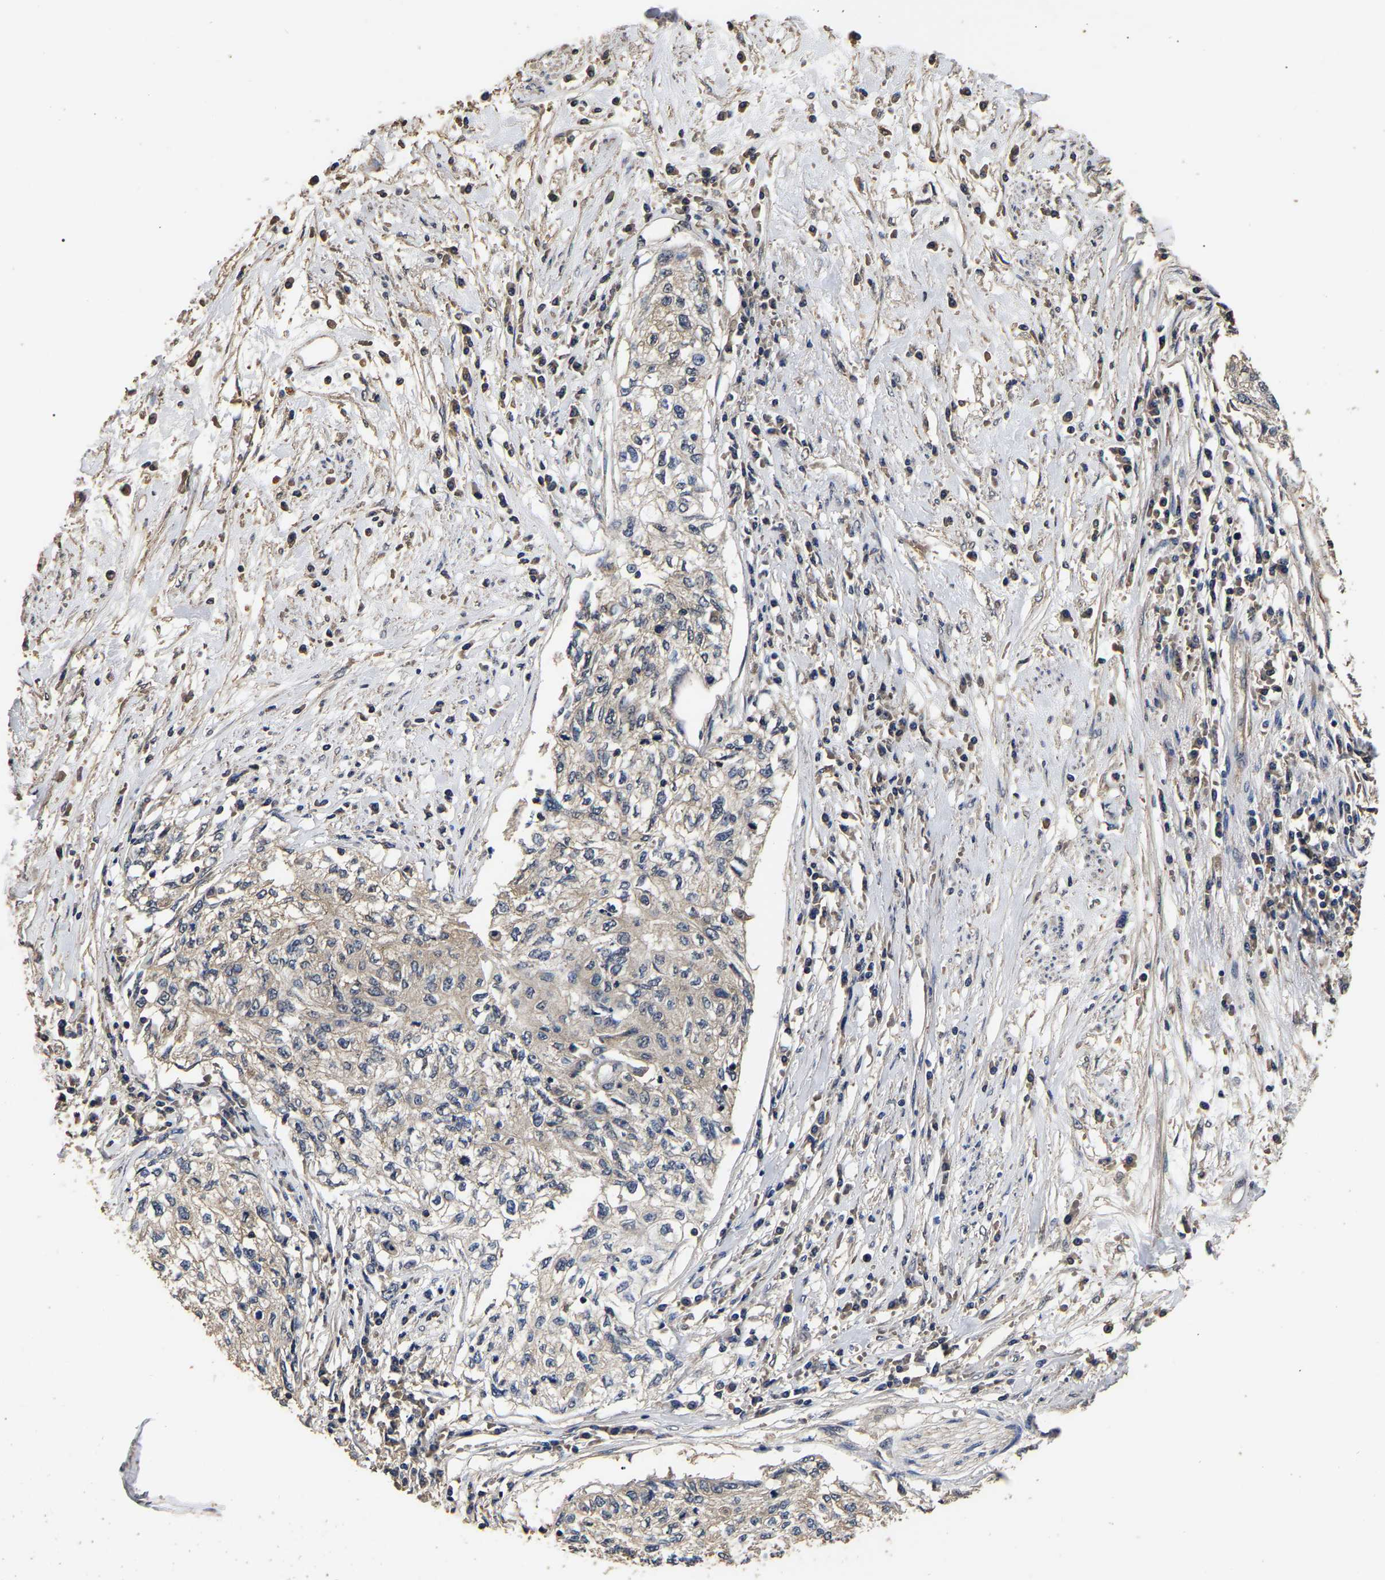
{"staining": {"intensity": "weak", "quantity": "25%-75%", "location": "cytoplasmic/membranous"}, "tissue": "cervical cancer", "cell_type": "Tumor cells", "image_type": "cancer", "snomed": [{"axis": "morphology", "description": "Squamous cell carcinoma, NOS"}, {"axis": "topography", "description": "Cervix"}], "caption": "IHC image of human cervical squamous cell carcinoma stained for a protein (brown), which displays low levels of weak cytoplasmic/membranous staining in approximately 25%-75% of tumor cells.", "gene": "STK32C", "patient": {"sex": "female", "age": 57}}